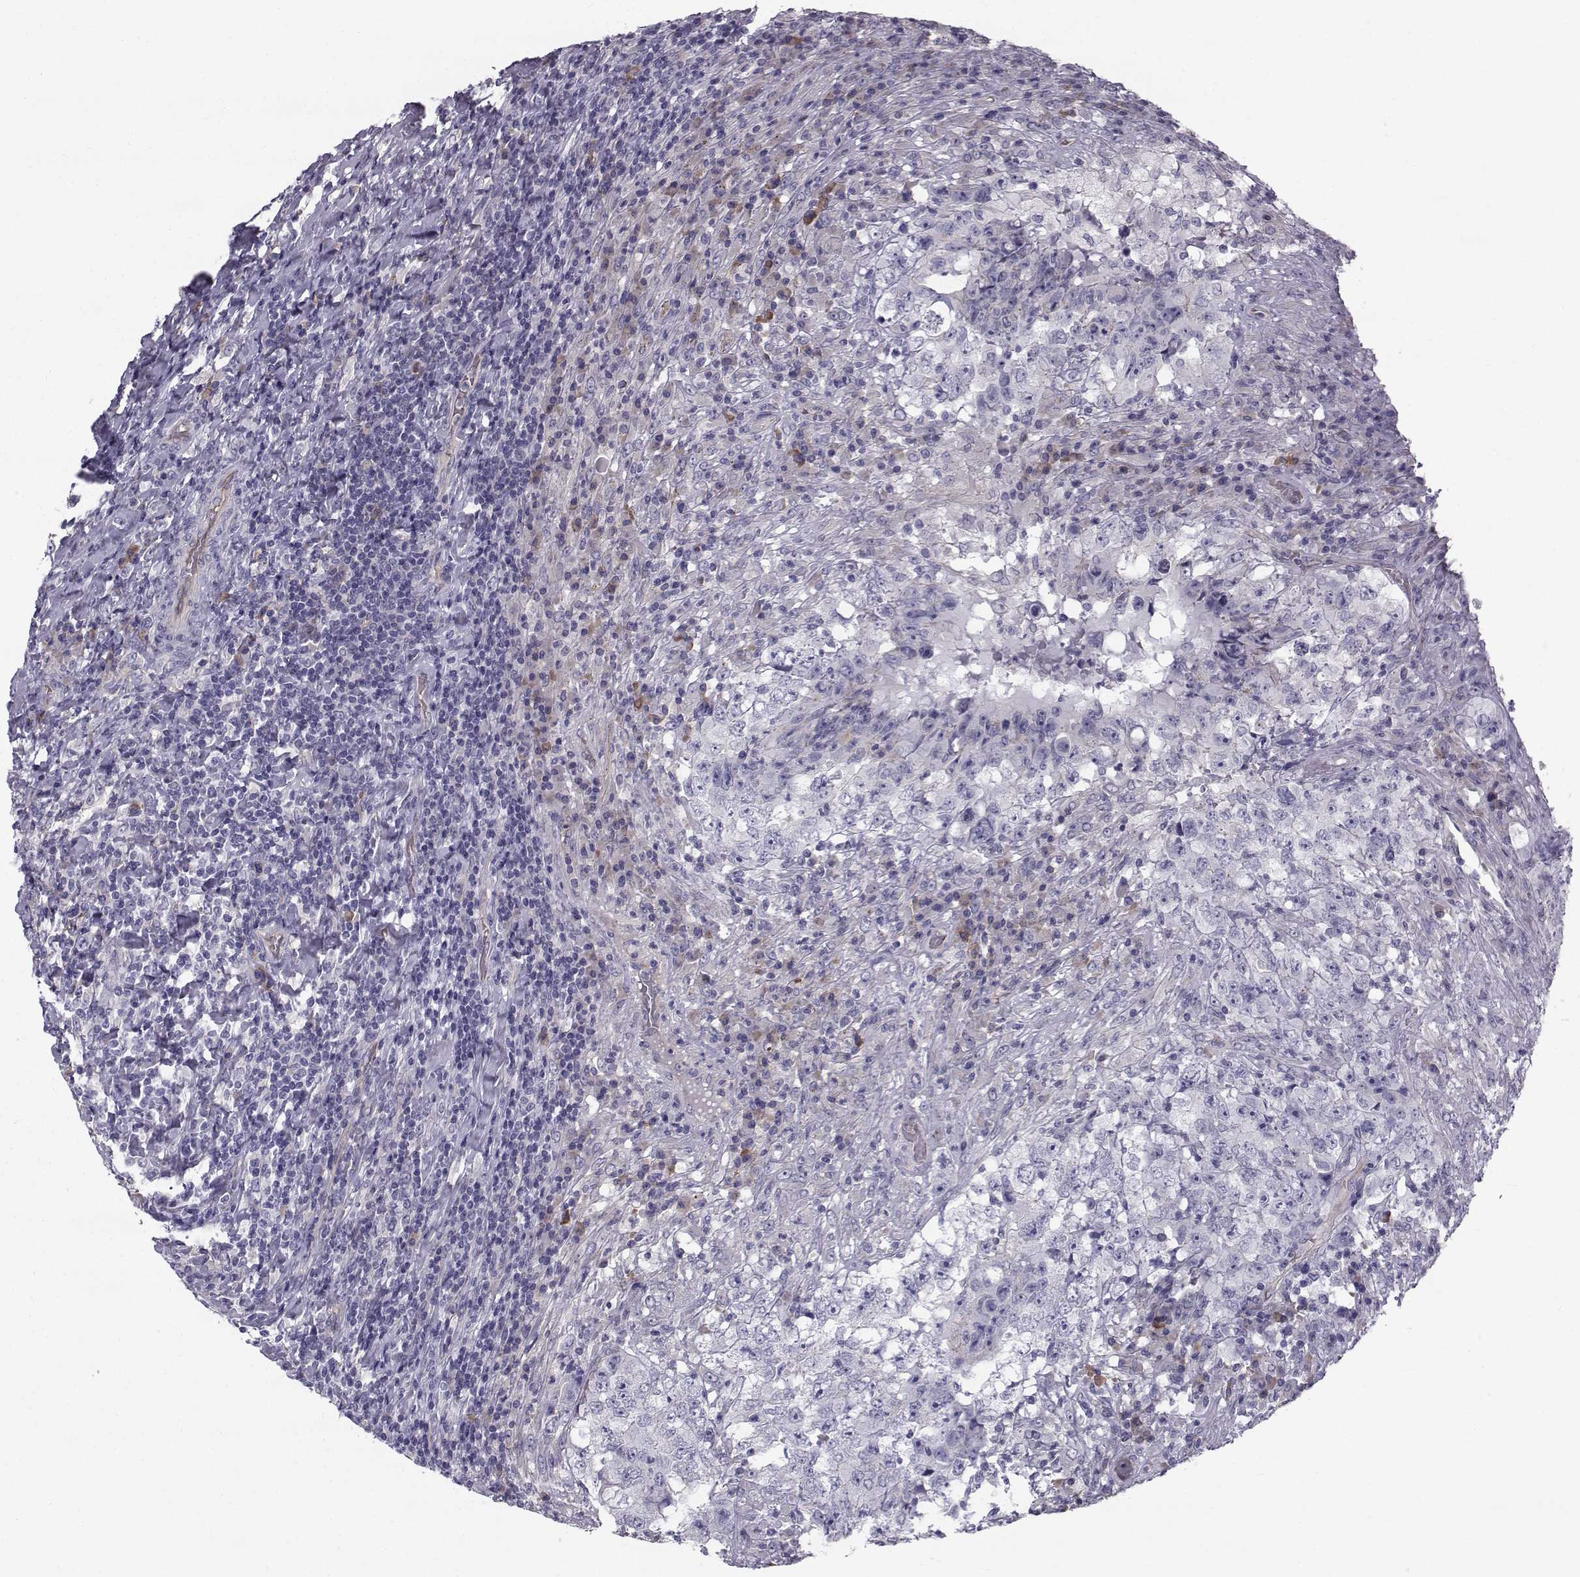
{"staining": {"intensity": "negative", "quantity": "none", "location": "none"}, "tissue": "testis cancer", "cell_type": "Tumor cells", "image_type": "cancer", "snomed": [{"axis": "morphology", "description": "Necrosis, NOS"}, {"axis": "morphology", "description": "Carcinoma, Embryonal, NOS"}, {"axis": "topography", "description": "Testis"}], "caption": "A high-resolution histopathology image shows IHC staining of embryonal carcinoma (testis), which displays no significant staining in tumor cells. (Stains: DAB immunohistochemistry (IHC) with hematoxylin counter stain, Microscopy: brightfield microscopy at high magnification).", "gene": "QPCT", "patient": {"sex": "male", "age": 19}}